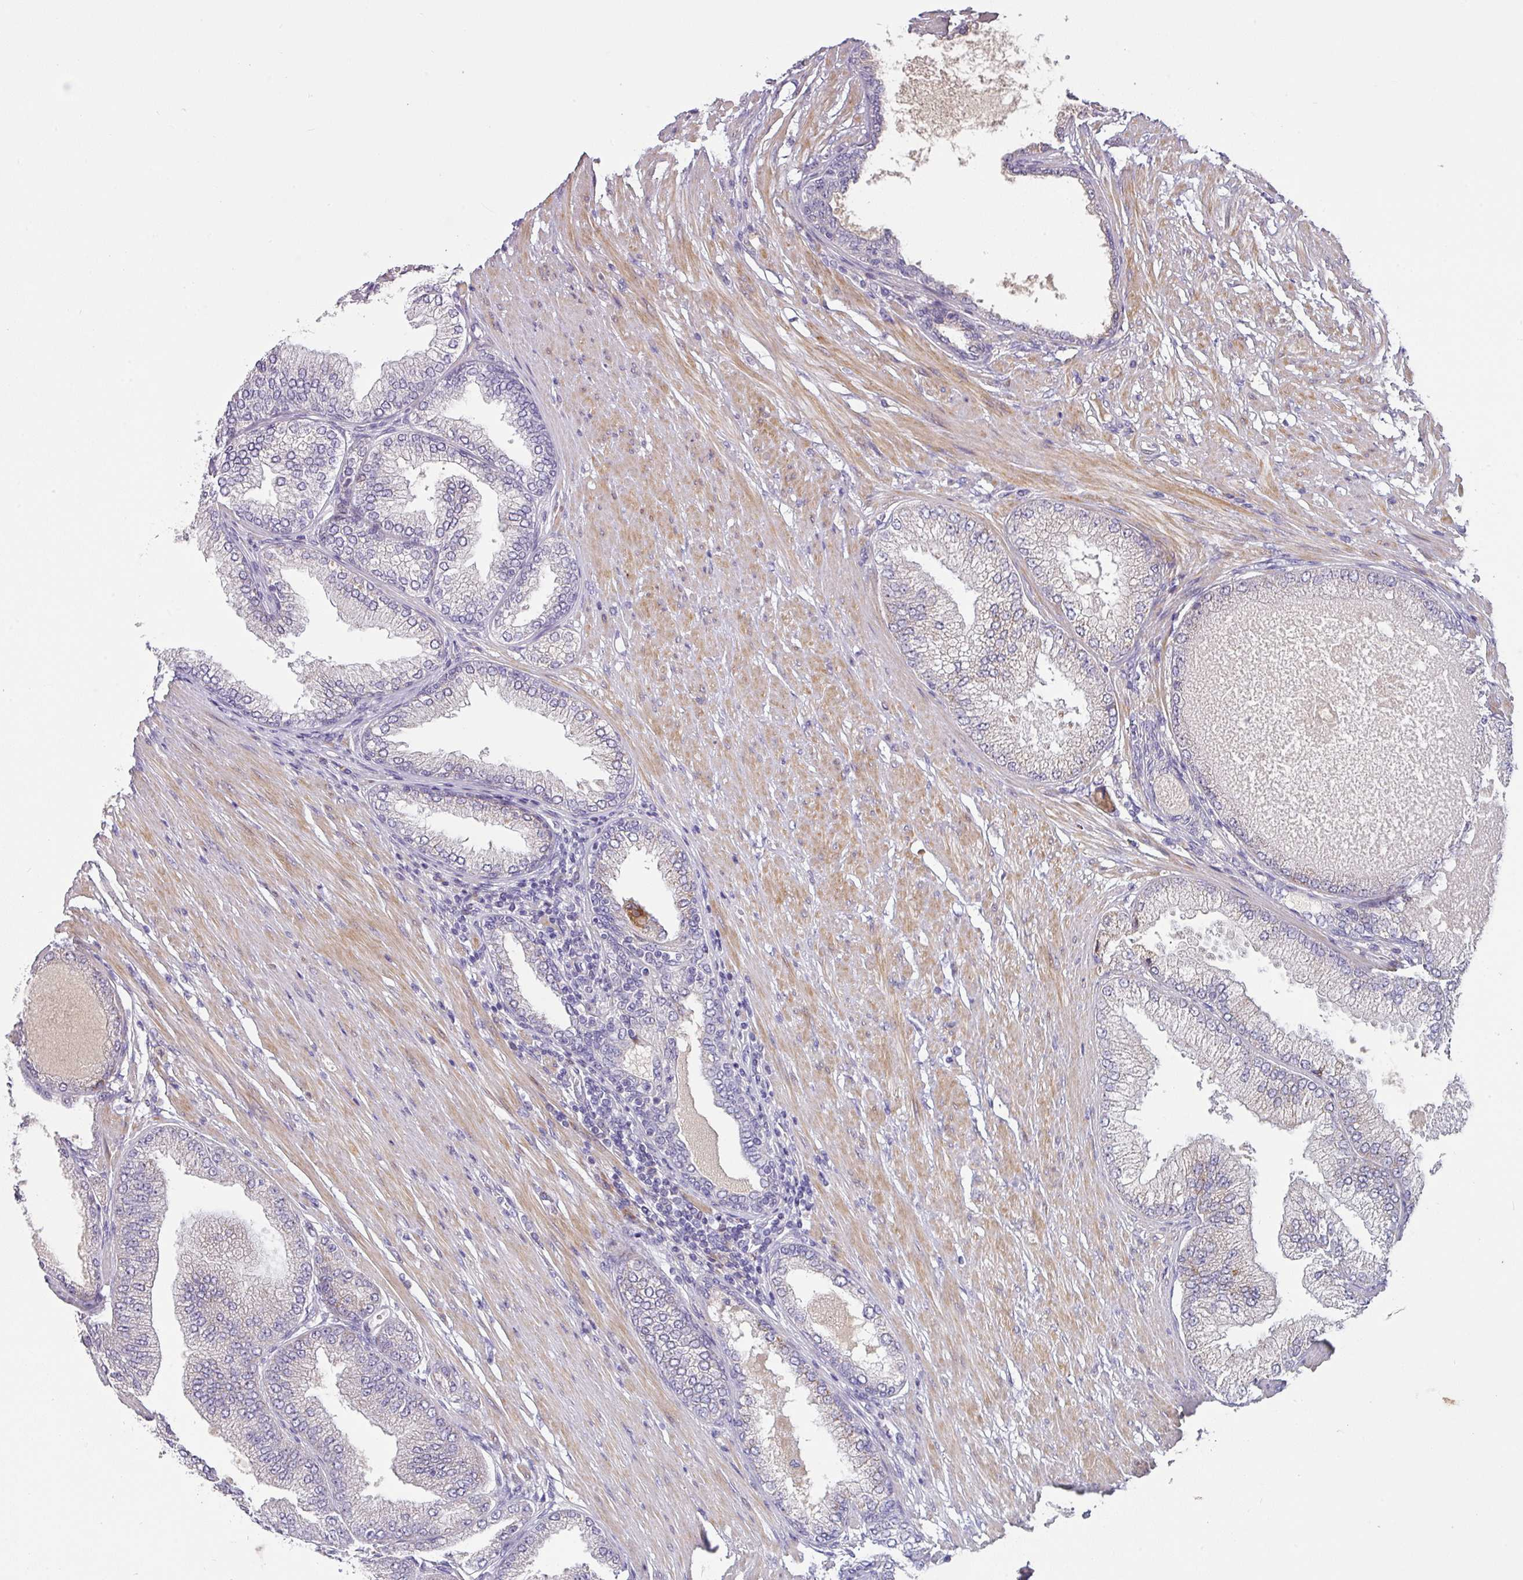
{"staining": {"intensity": "negative", "quantity": "none", "location": "none"}, "tissue": "prostate cancer", "cell_type": "Tumor cells", "image_type": "cancer", "snomed": [{"axis": "morphology", "description": "Adenocarcinoma, High grade"}, {"axis": "topography", "description": "Prostate"}], "caption": "DAB (3,3'-diaminobenzidine) immunohistochemical staining of human prostate cancer (high-grade adenocarcinoma) shows no significant positivity in tumor cells. (DAB IHC with hematoxylin counter stain).", "gene": "KLHL3", "patient": {"sex": "male", "age": 71}}